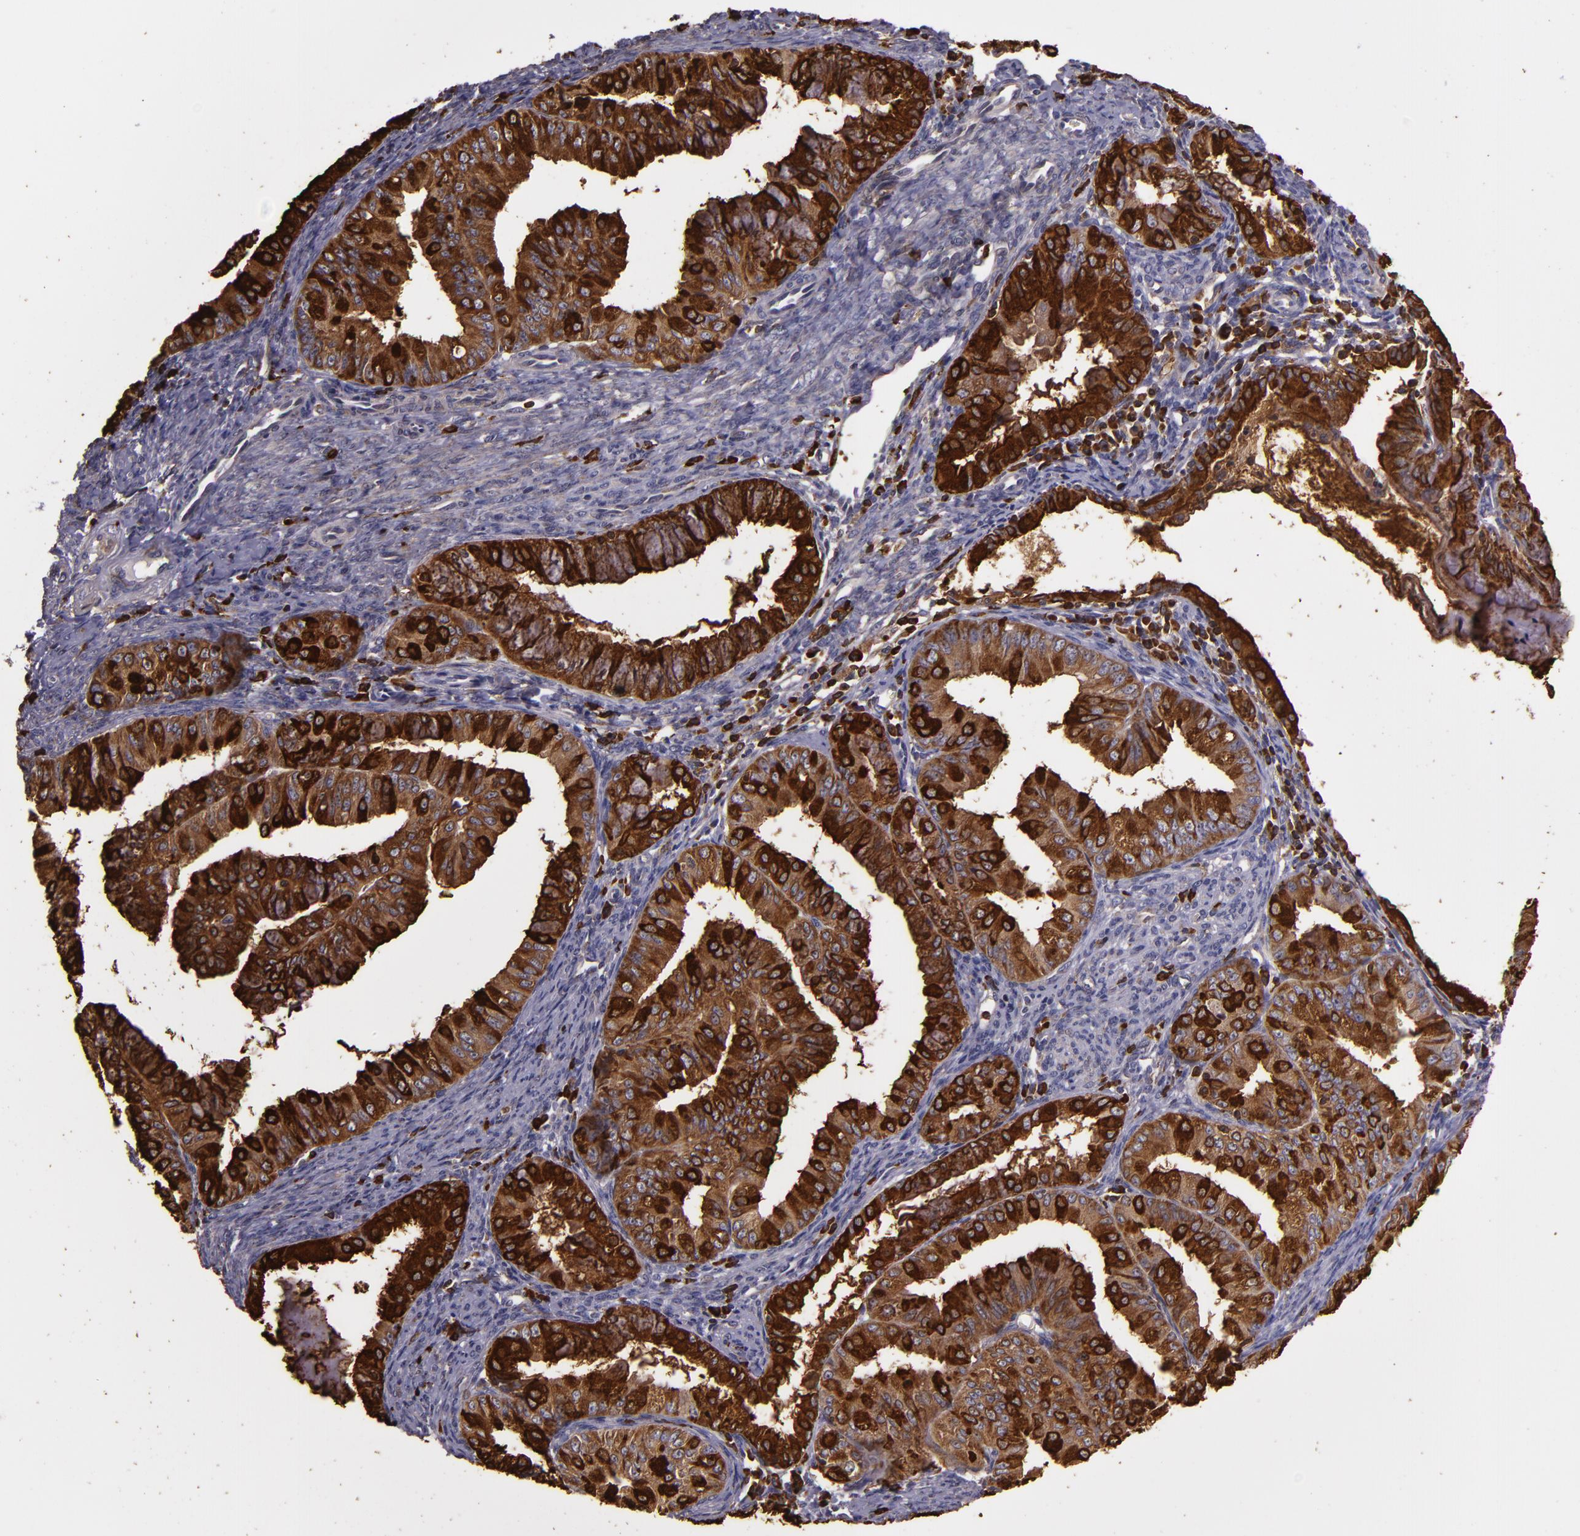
{"staining": {"intensity": "strong", "quantity": ">75%", "location": "cytoplasmic/membranous"}, "tissue": "endometrial cancer", "cell_type": "Tumor cells", "image_type": "cancer", "snomed": [{"axis": "morphology", "description": "Adenocarcinoma, NOS"}, {"axis": "topography", "description": "Endometrium"}], "caption": "Adenocarcinoma (endometrial) stained with a brown dye exhibits strong cytoplasmic/membranous positive staining in about >75% of tumor cells.", "gene": "SLC9A3R1", "patient": {"sex": "female", "age": 76}}